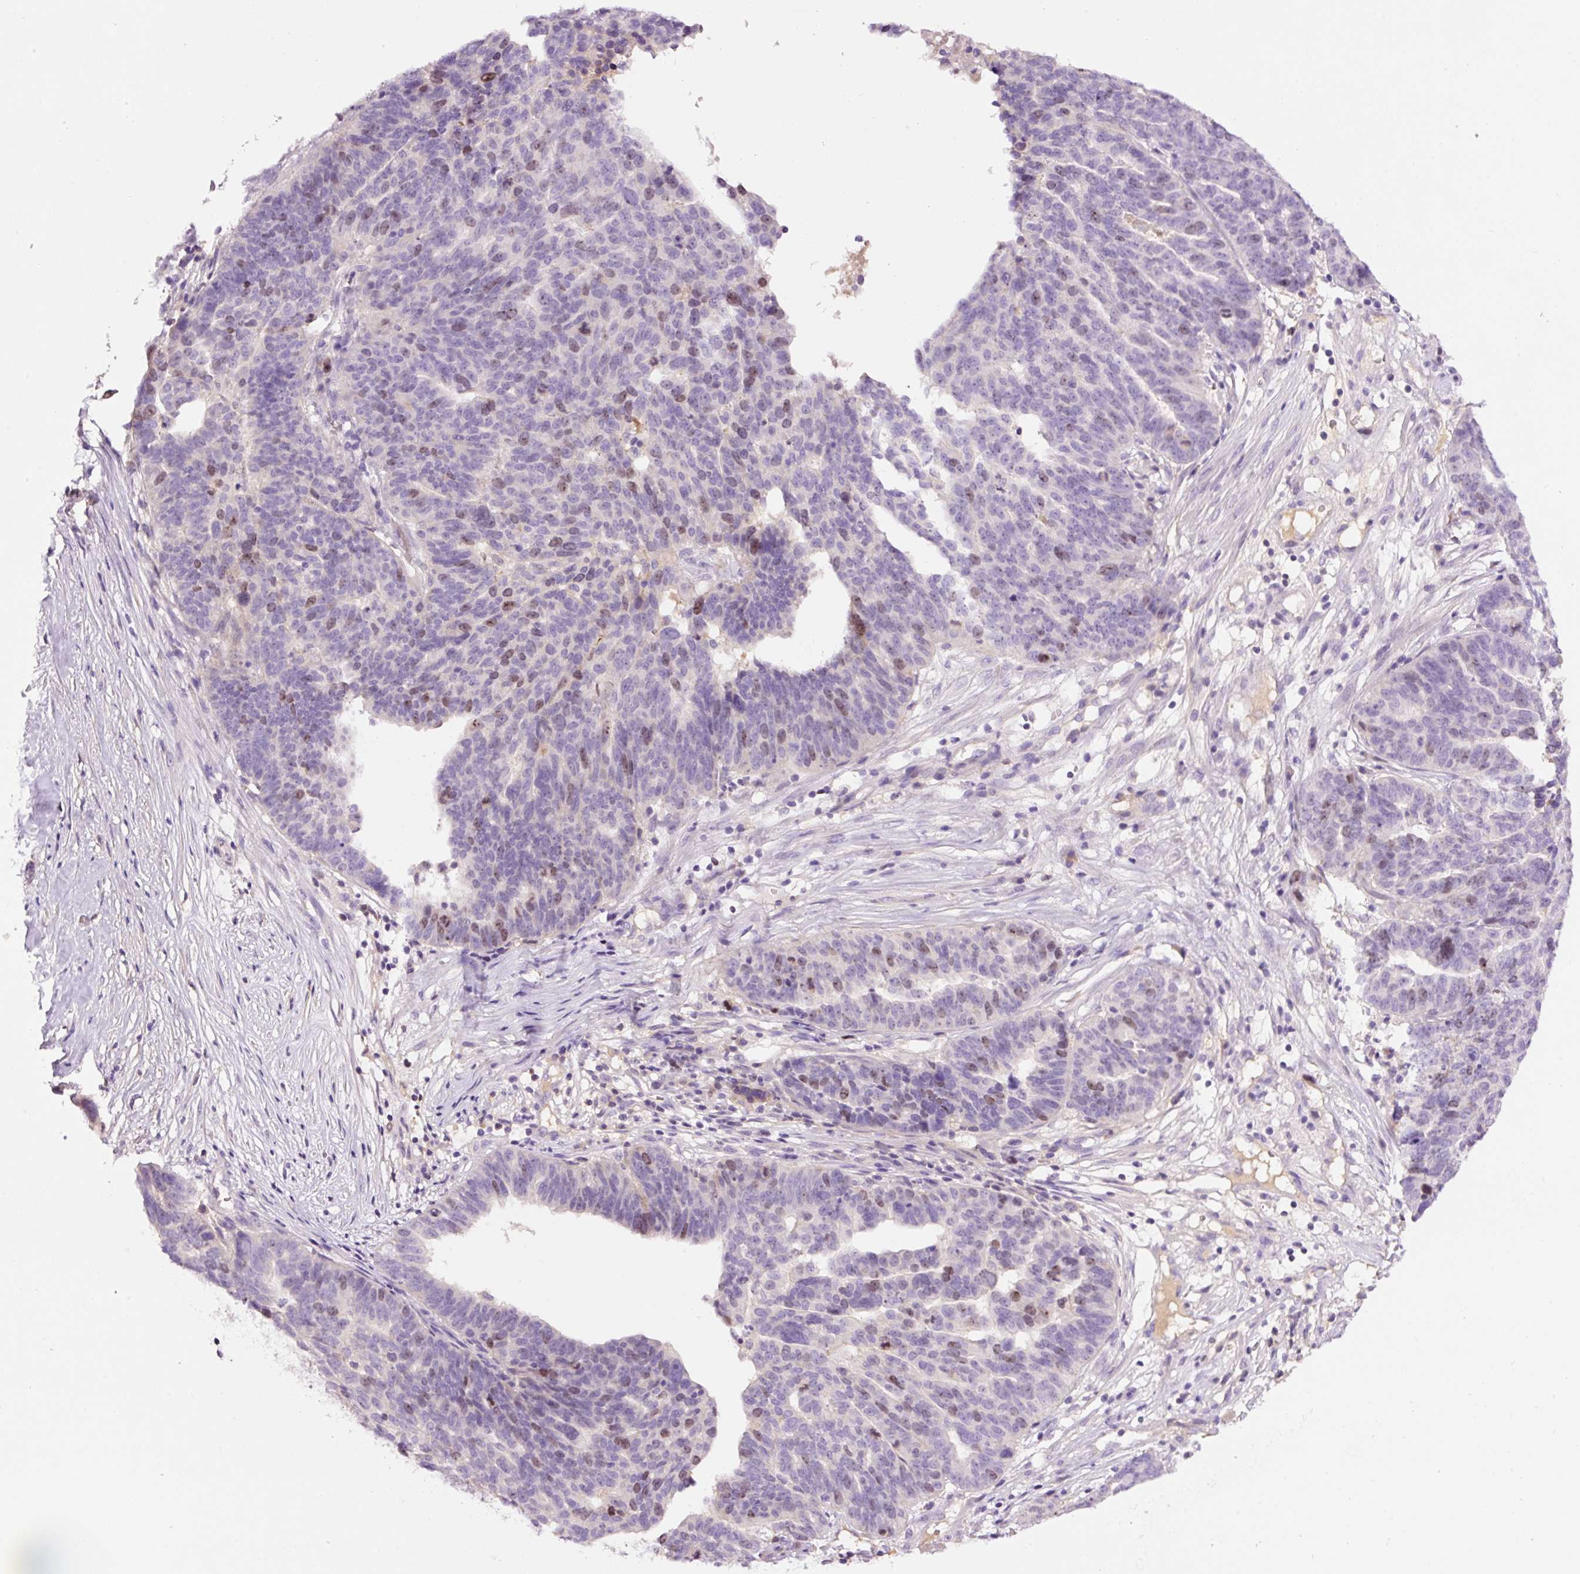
{"staining": {"intensity": "moderate", "quantity": "<25%", "location": "nuclear"}, "tissue": "ovarian cancer", "cell_type": "Tumor cells", "image_type": "cancer", "snomed": [{"axis": "morphology", "description": "Cystadenocarcinoma, serous, NOS"}, {"axis": "topography", "description": "Ovary"}], "caption": "Human serous cystadenocarcinoma (ovarian) stained with a protein marker exhibits moderate staining in tumor cells.", "gene": "DPPA4", "patient": {"sex": "female", "age": 59}}